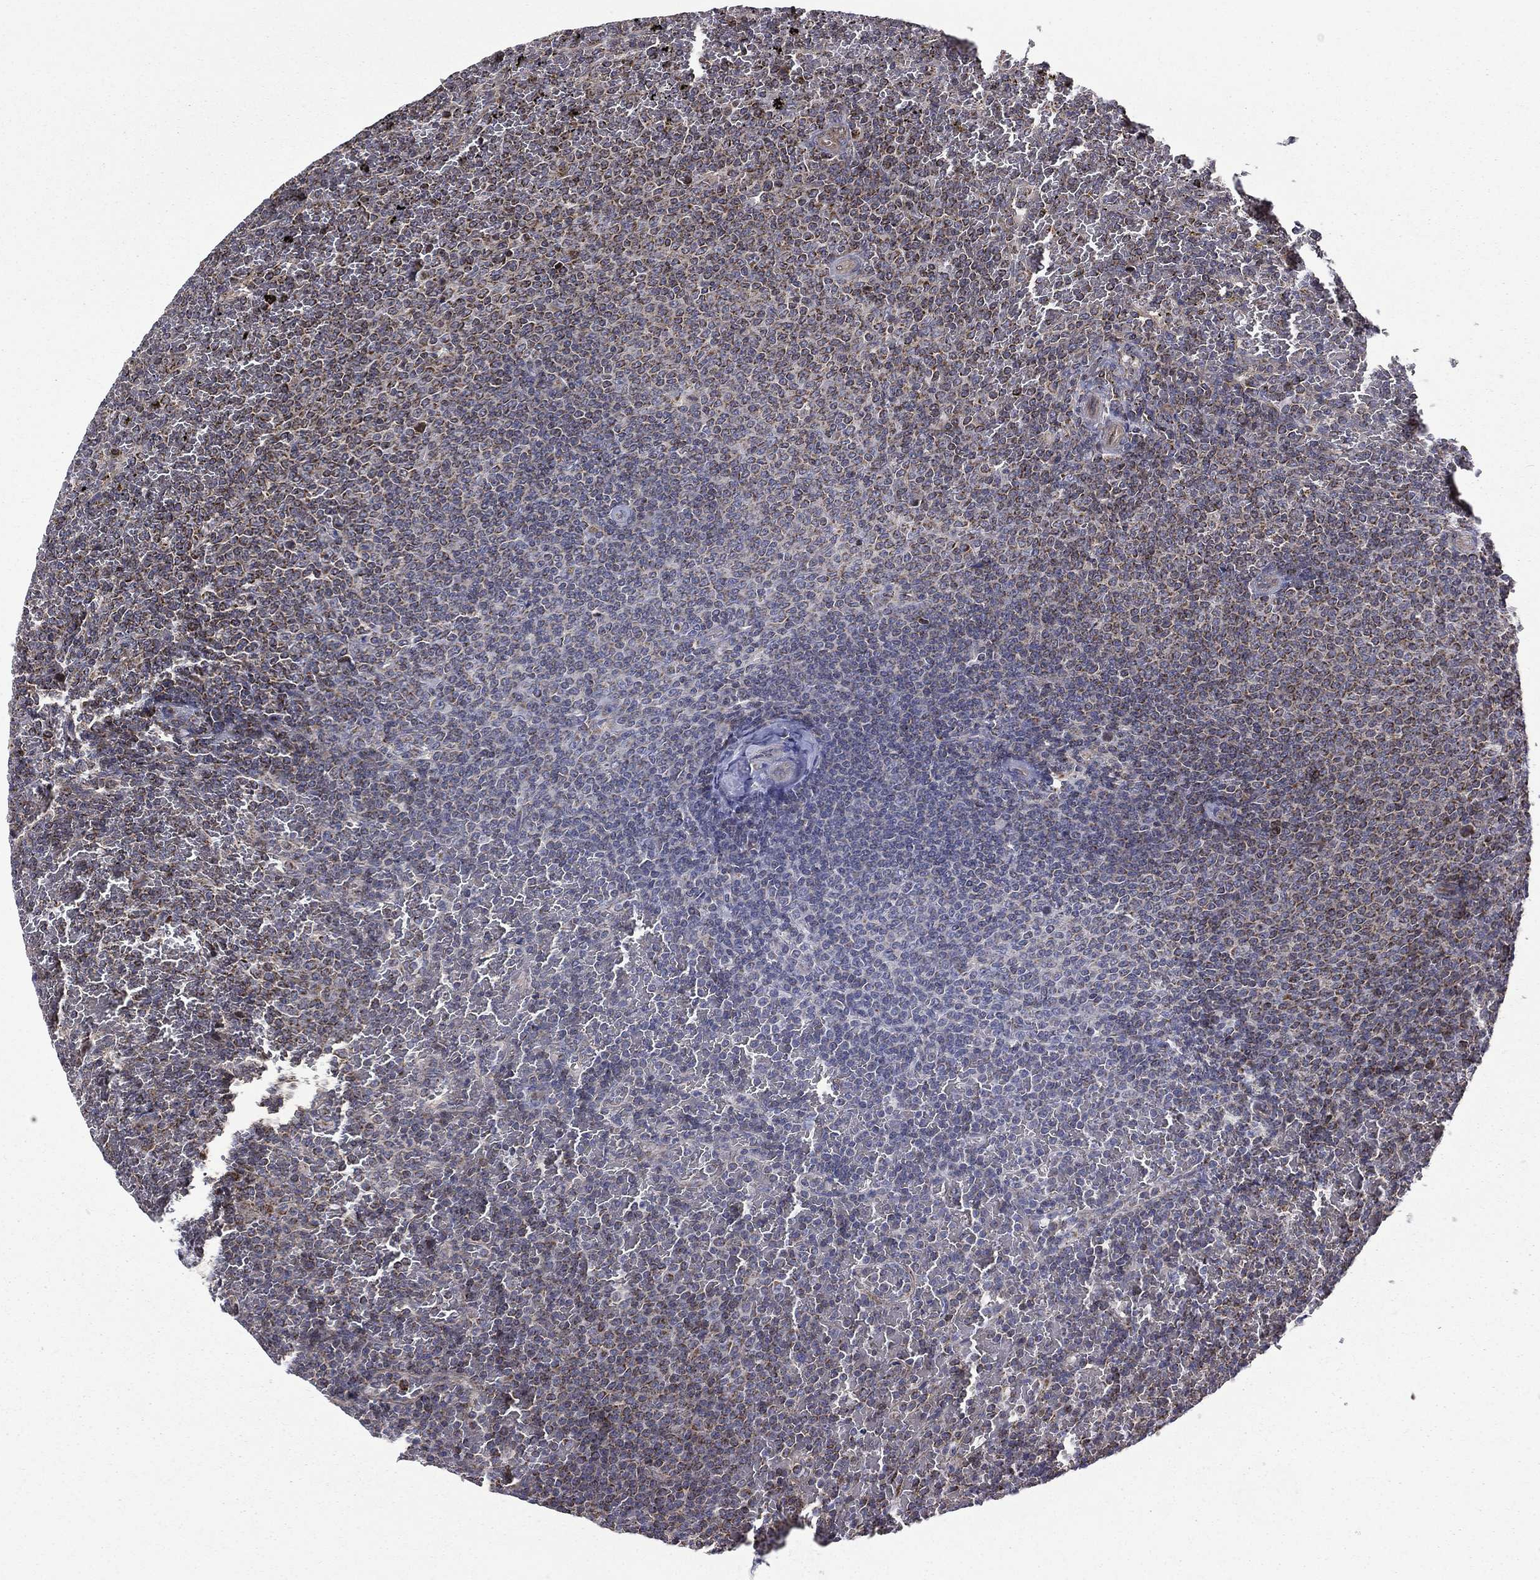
{"staining": {"intensity": "moderate", "quantity": "25%-75%", "location": "cytoplasmic/membranous"}, "tissue": "lymphoma", "cell_type": "Tumor cells", "image_type": "cancer", "snomed": [{"axis": "morphology", "description": "Malignant lymphoma, non-Hodgkin's type, Low grade"}, {"axis": "topography", "description": "Spleen"}], "caption": "Tumor cells exhibit medium levels of moderate cytoplasmic/membranous expression in approximately 25%-75% of cells in human lymphoma.", "gene": "GIMAP6", "patient": {"sex": "female", "age": 77}}